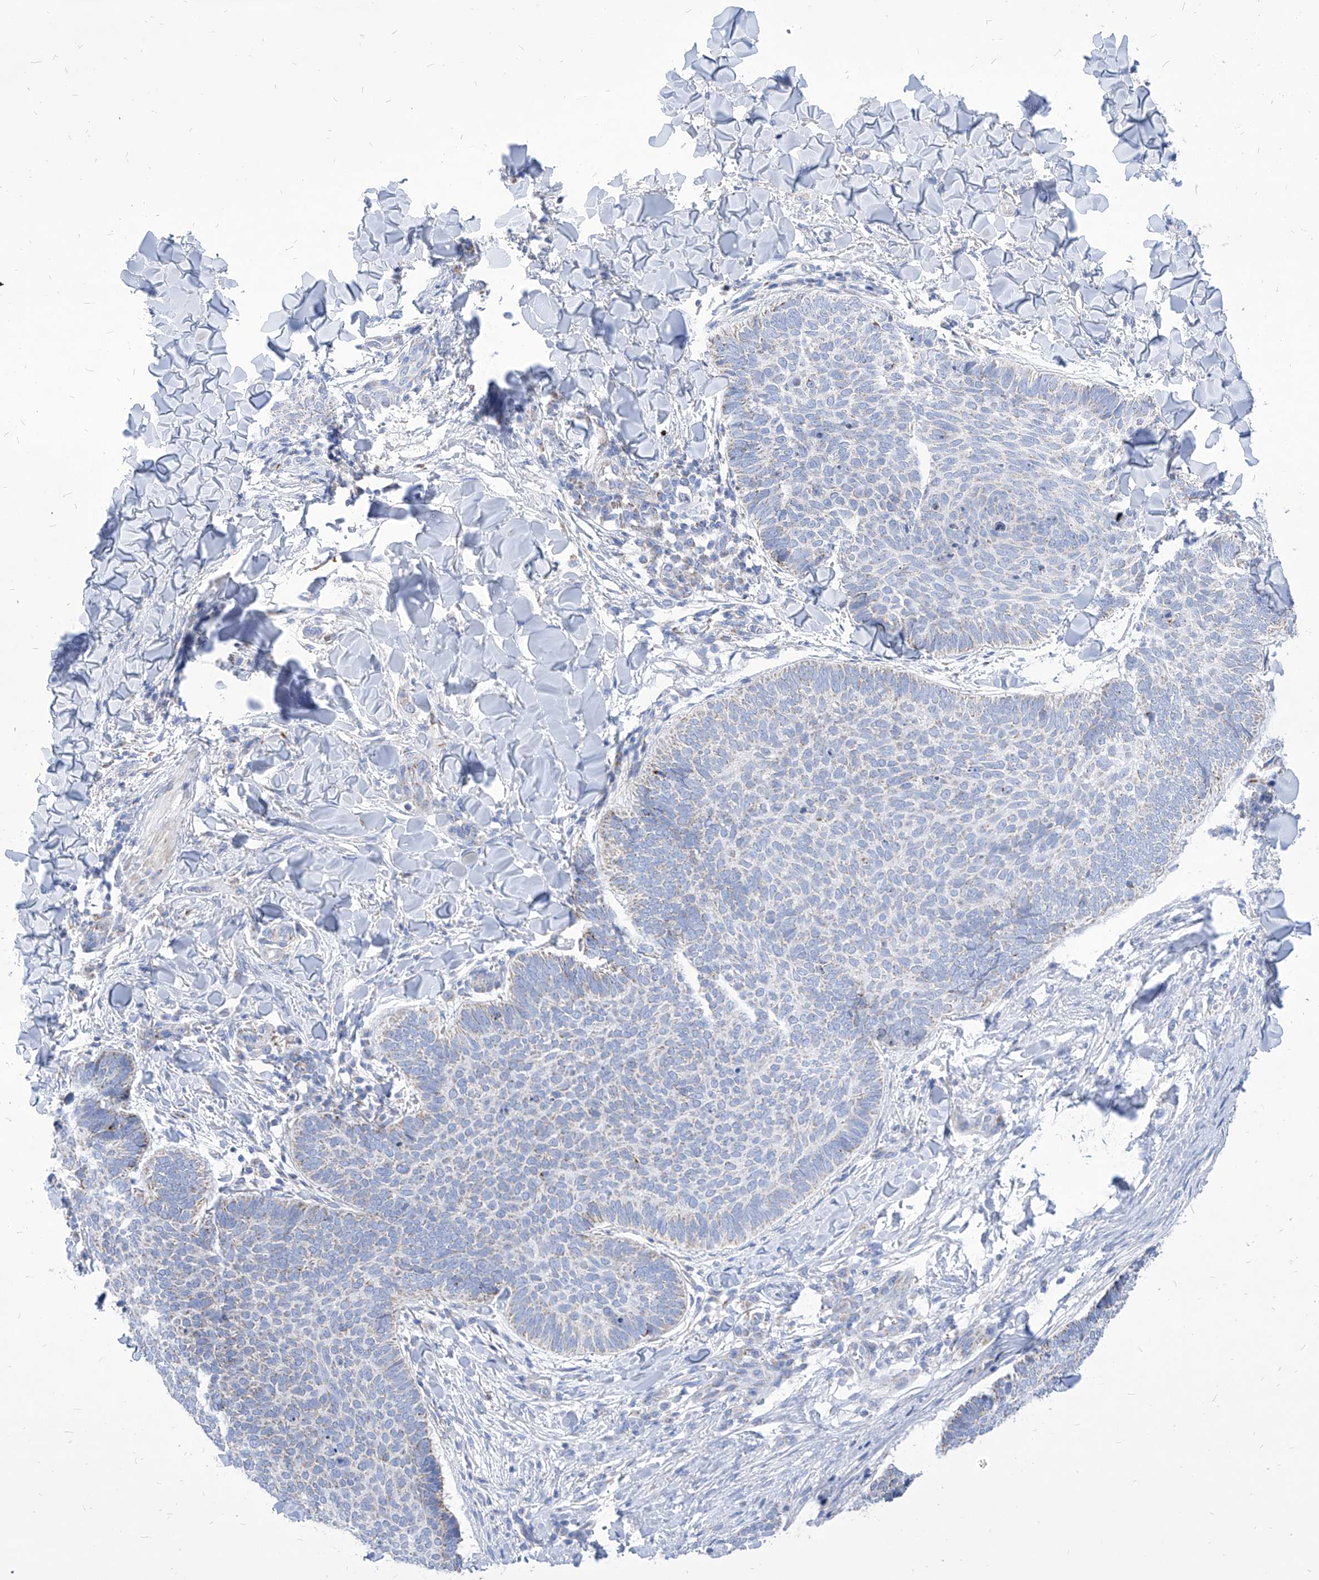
{"staining": {"intensity": "negative", "quantity": "none", "location": "none"}, "tissue": "skin cancer", "cell_type": "Tumor cells", "image_type": "cancer", "snomed": [{"axis": "morphology", "description": "Normal tissue, NOS"}, {"axis": "morphology", "description": "Basal cell carcinoma"}, {"axis": "topography", "description": "Skin"}], "caption": "Skin cancer was stained to show a protein in brown. There is no significant expression in tumor cells.", "gene": "COQ3", "patient": {"sex": "male", "age": 50}}